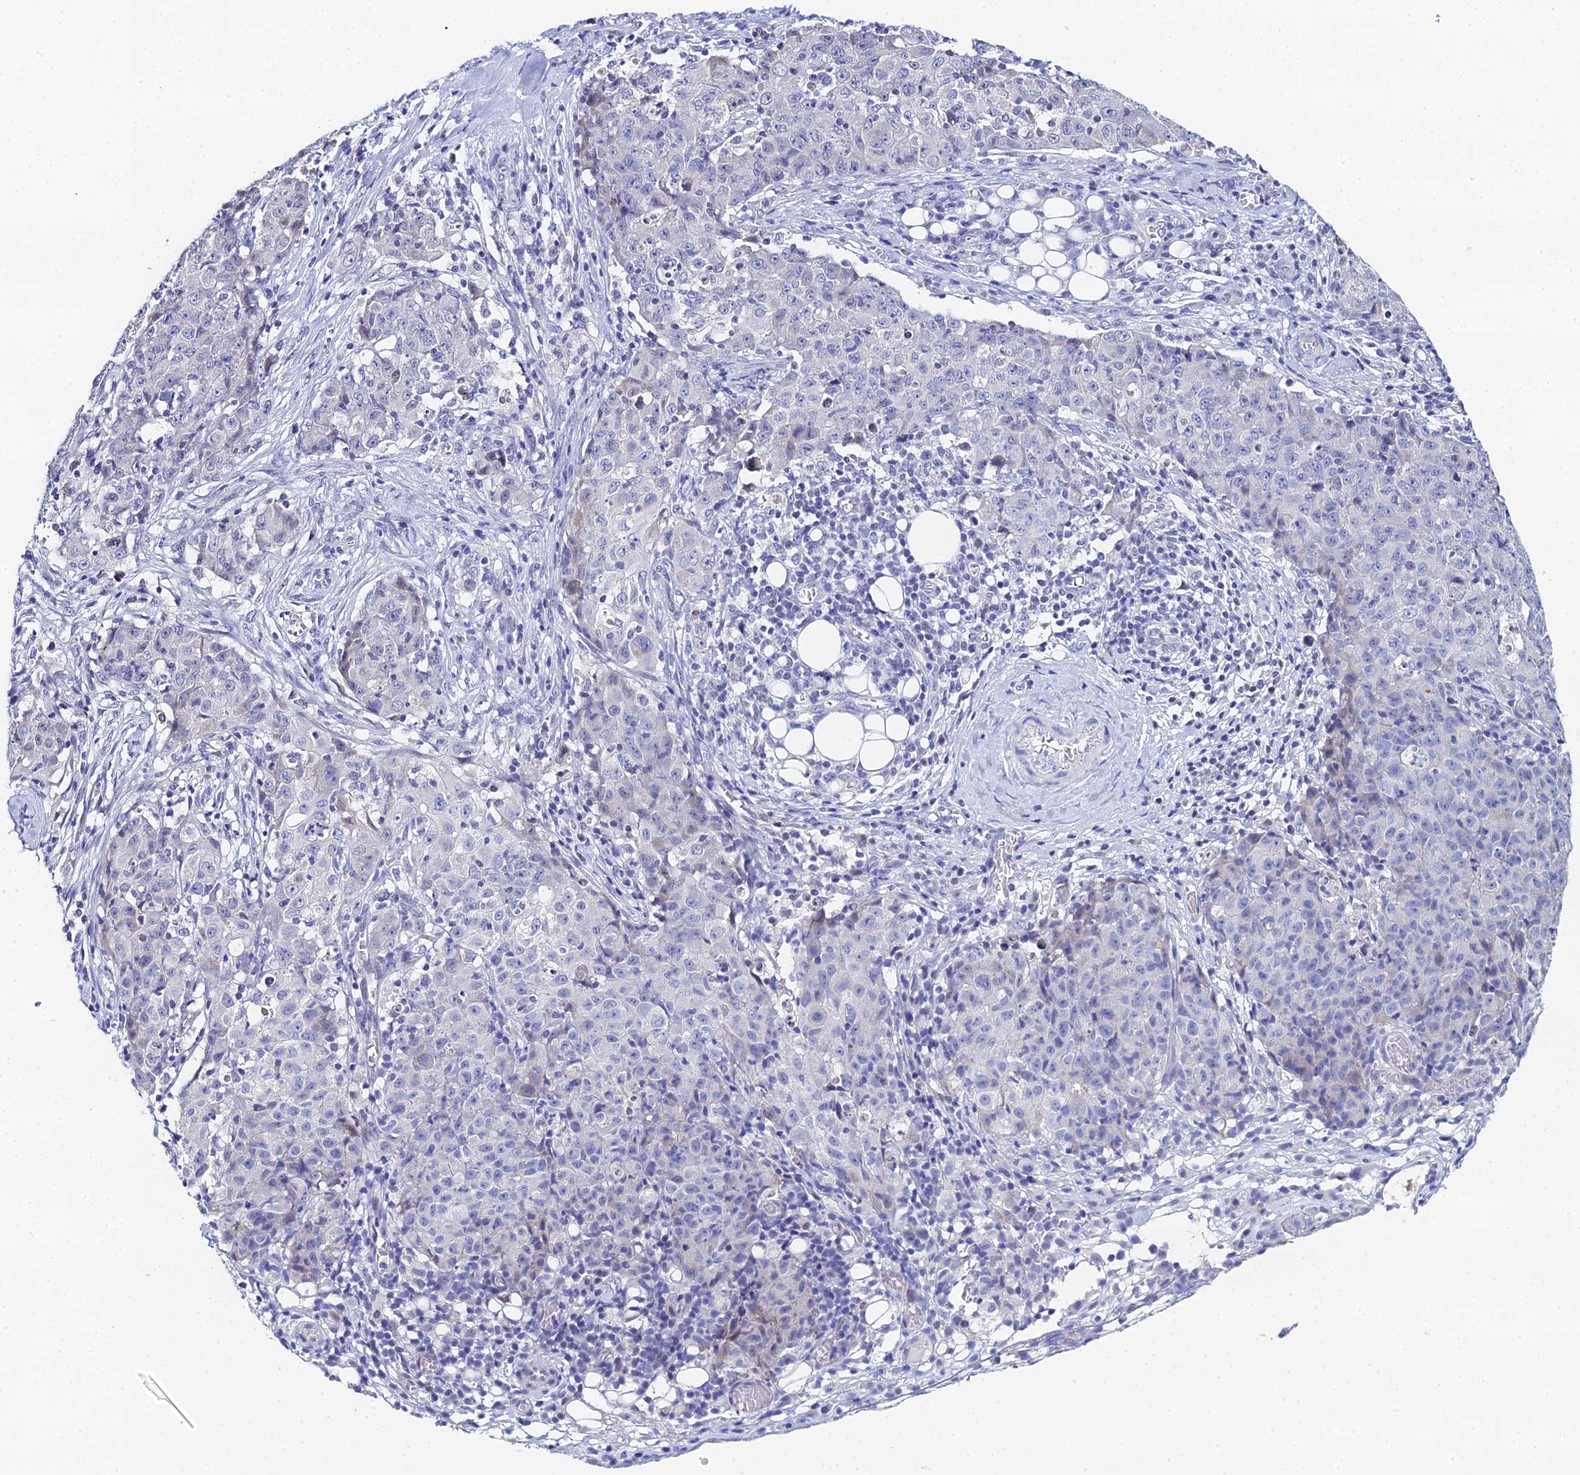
{"staining": {"intensity": "negative", "quantity": "none", "location": "none"}, "tissue": "ovarian cancer", "cell_type": "Tumor cells", "image_type": "cancer", "snomed": [{"axis": "morphology", "description": "Carcinoma, endometroid"}, {"axis": "topography", "description": "Ovary"}], "caption": "Tumor cells show no significant staining in ovarian endometroid carcinoma.", "gene": "OCM", "patient": {"sex": "female", "age": 42}}